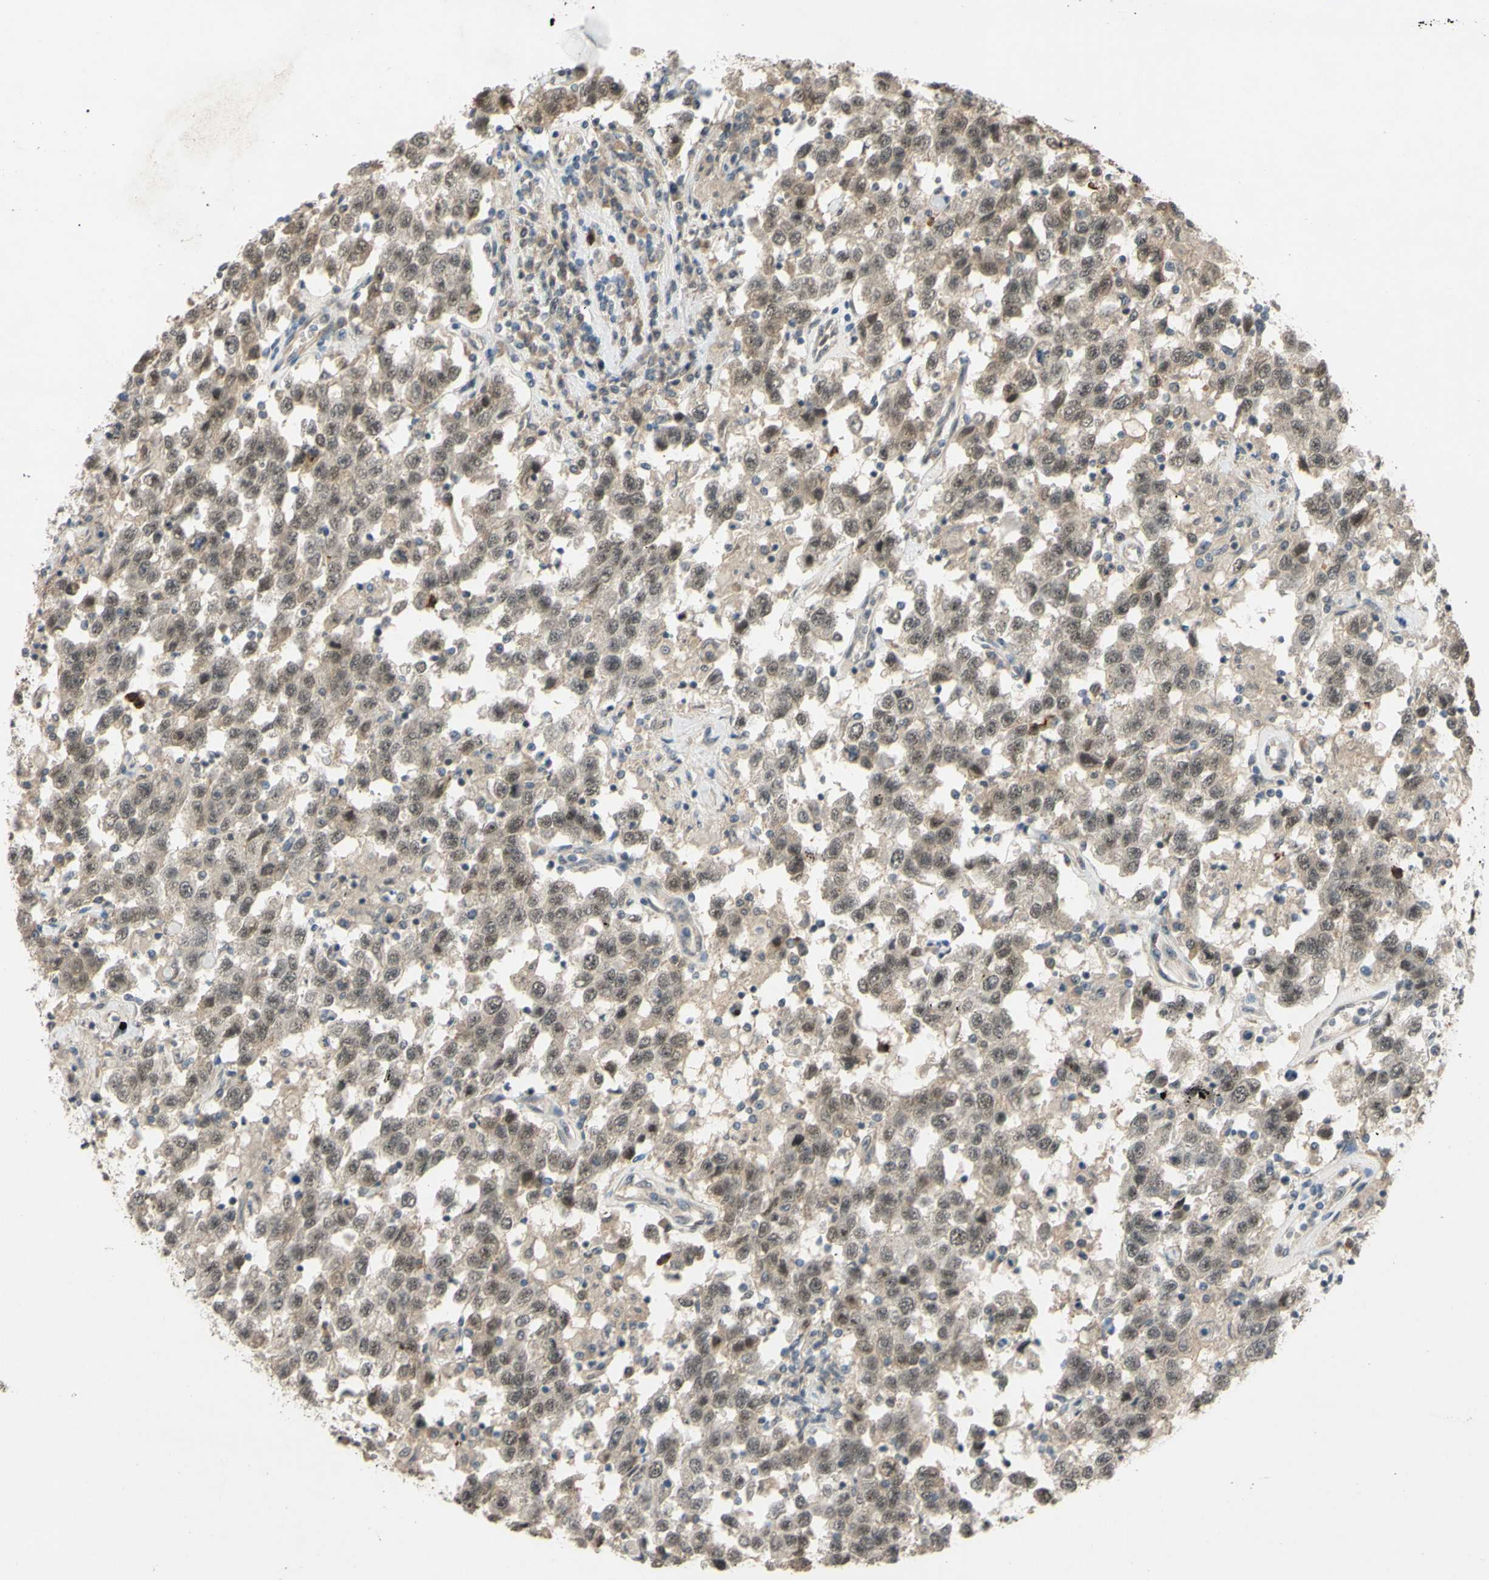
{"staining": {"intensity": "weak", "quantity": ">75%", "location": "cytoplasmic/membranous,nuclear"}, "tissue": "testis cancer", "cell_type": "Tumor cells", "image_type": "cancer", "snomed": [{"axis": "morphology", "description": "Seminoma, NOS"}, {"axis": "topography", "description": "Testis"}], "caption": "This micrograph exhibits IHC staining of human testis cancer (seminoma), with low weak cytoplasmic/membranous and nuclear expression in about >75% of tumor cells.", "gene": "ALK", "patient": {"sex": "male", "age": 41}}